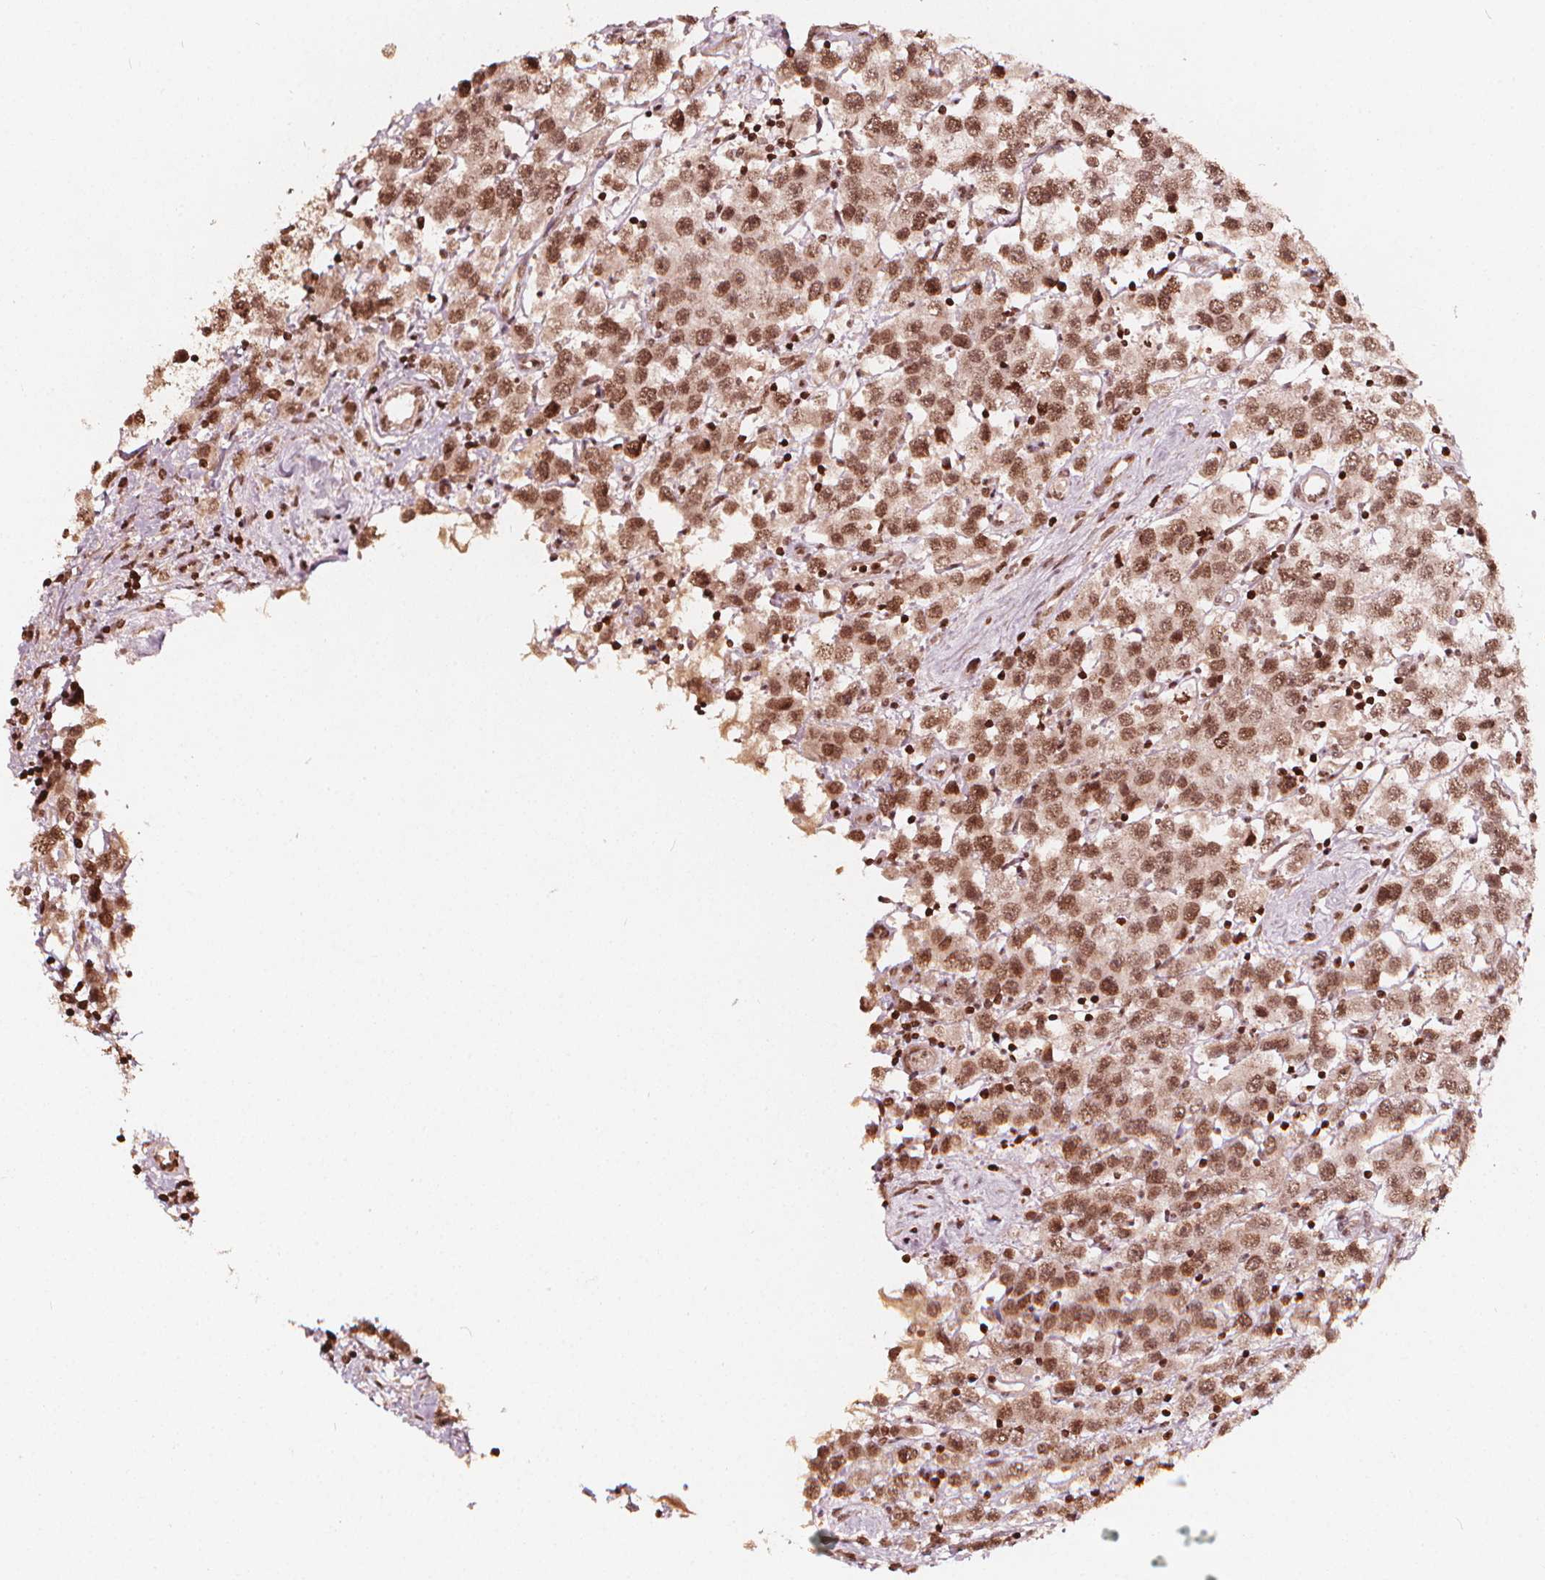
{"staining": {"intensity": "moderate", "quantity": ">75%", "location": "nuclear"}, "tissue": "testis cancer", "cell_type": "Tumor cells", "image_type": "cancer", "snomed": [{"axis": "morphology", "description": "Seminoma, NOS"}, {"axis": "topography", "description": "Testis"}], "caption": "Testis seminoma stained with immunohistochemistry (IHC) displays moderate nuclear expression in approximately >75% of tumor cells.", "gene": "H3C14", "patient": {"sex": "male", "age": 45}}